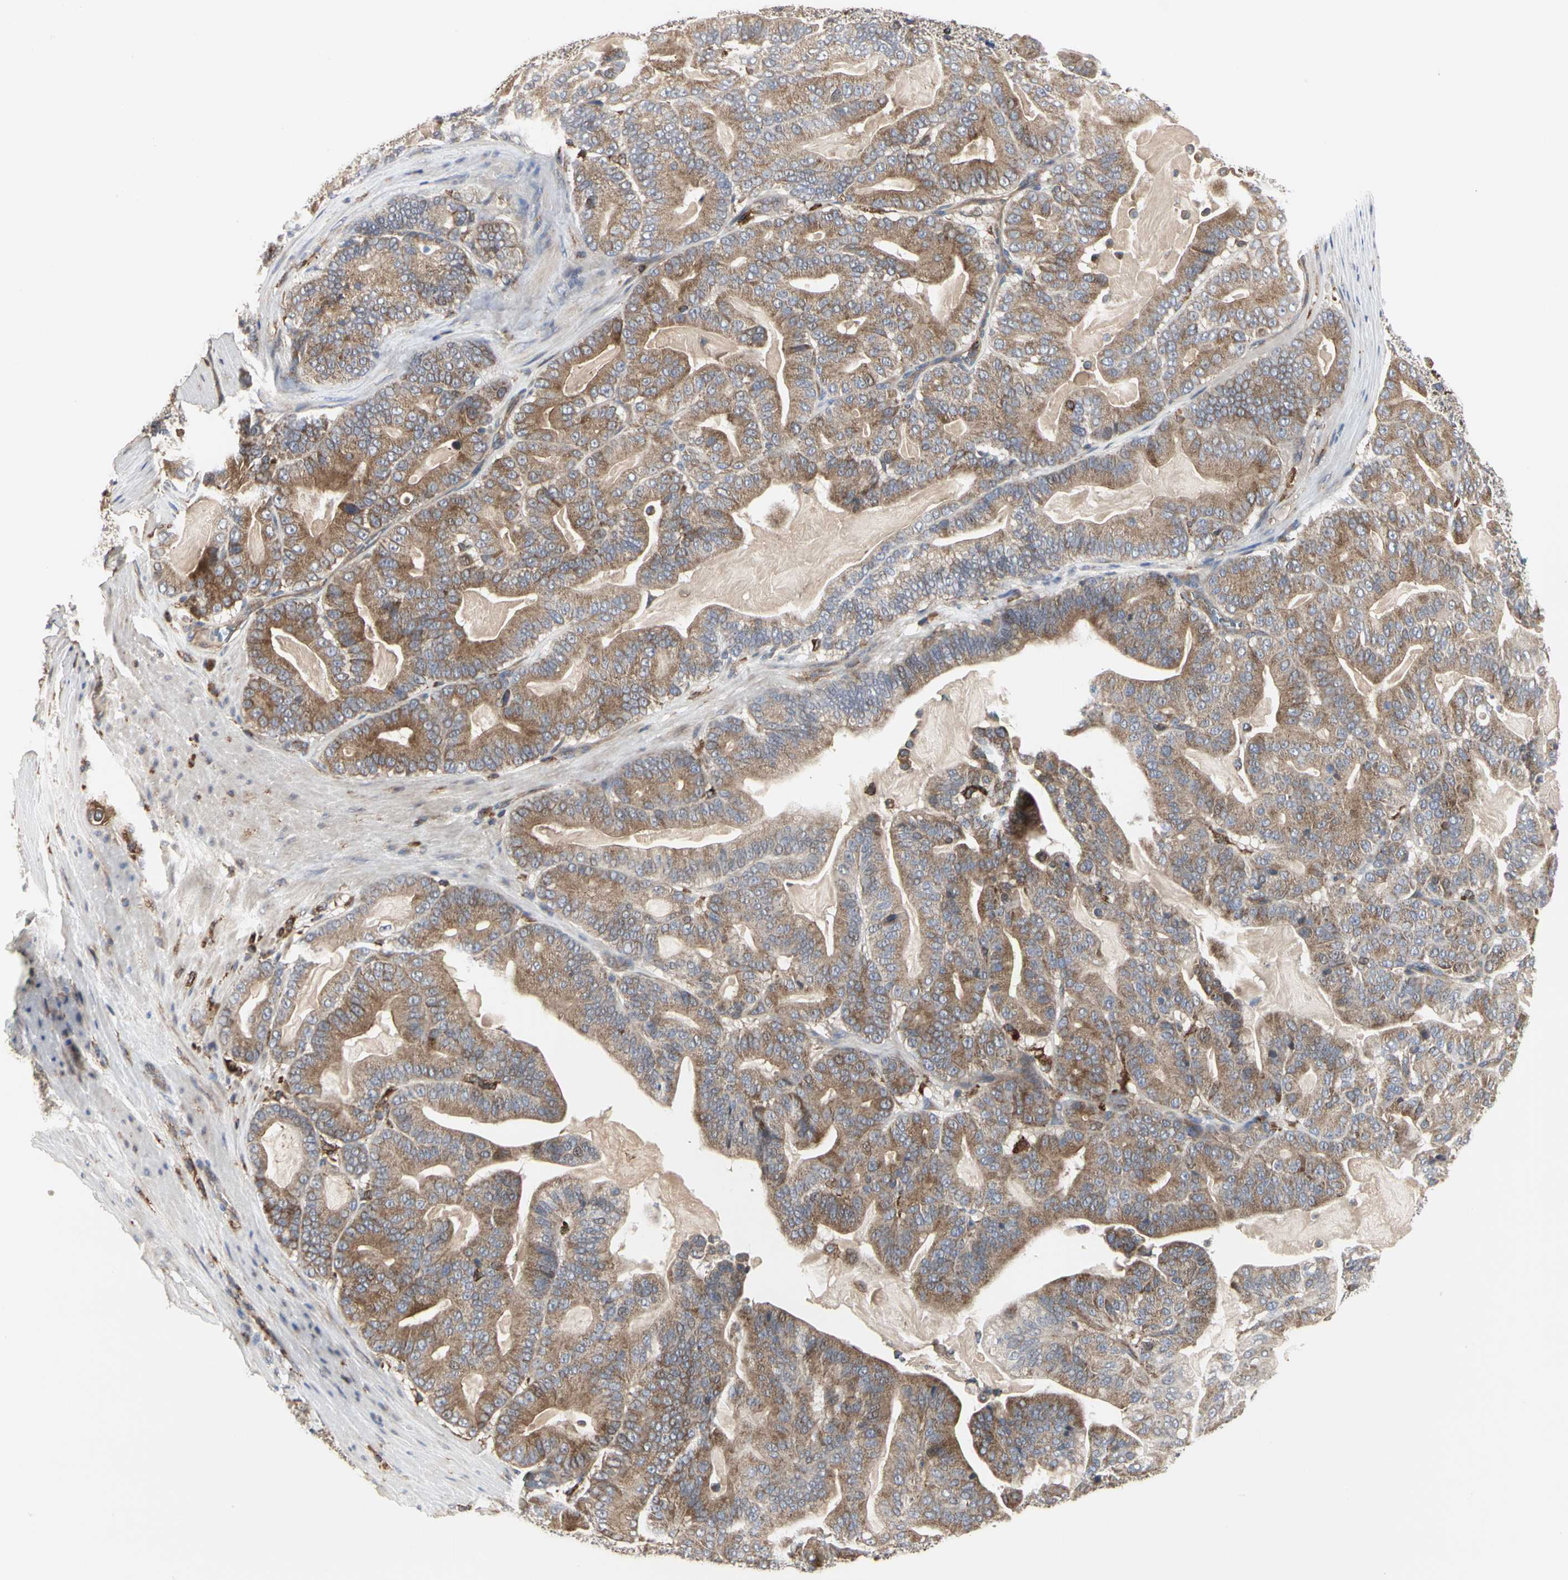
{"staining": {"intensity": "moderate", "quantity": ">75%", "location": "cytoplasmic/membranous"}, "tissue": "pancreatic cancer", "cell_type": "Tumor cells", "image_type": "cancer", "snomed": [{"axis": "morphology", "description": "Adenocarcinoma, NOS"}, {"axis": "topography", "description": "Pancreas"}], "caption": "DAB immunohistochemical staining of human pancreatic cancer (adenocarcinoma) shows moderate cytoplasmic/membranous protein staining in about >75% of tumor cells.", "gene": "NAPG", "patient": {"sex": "male", "age": 63}}